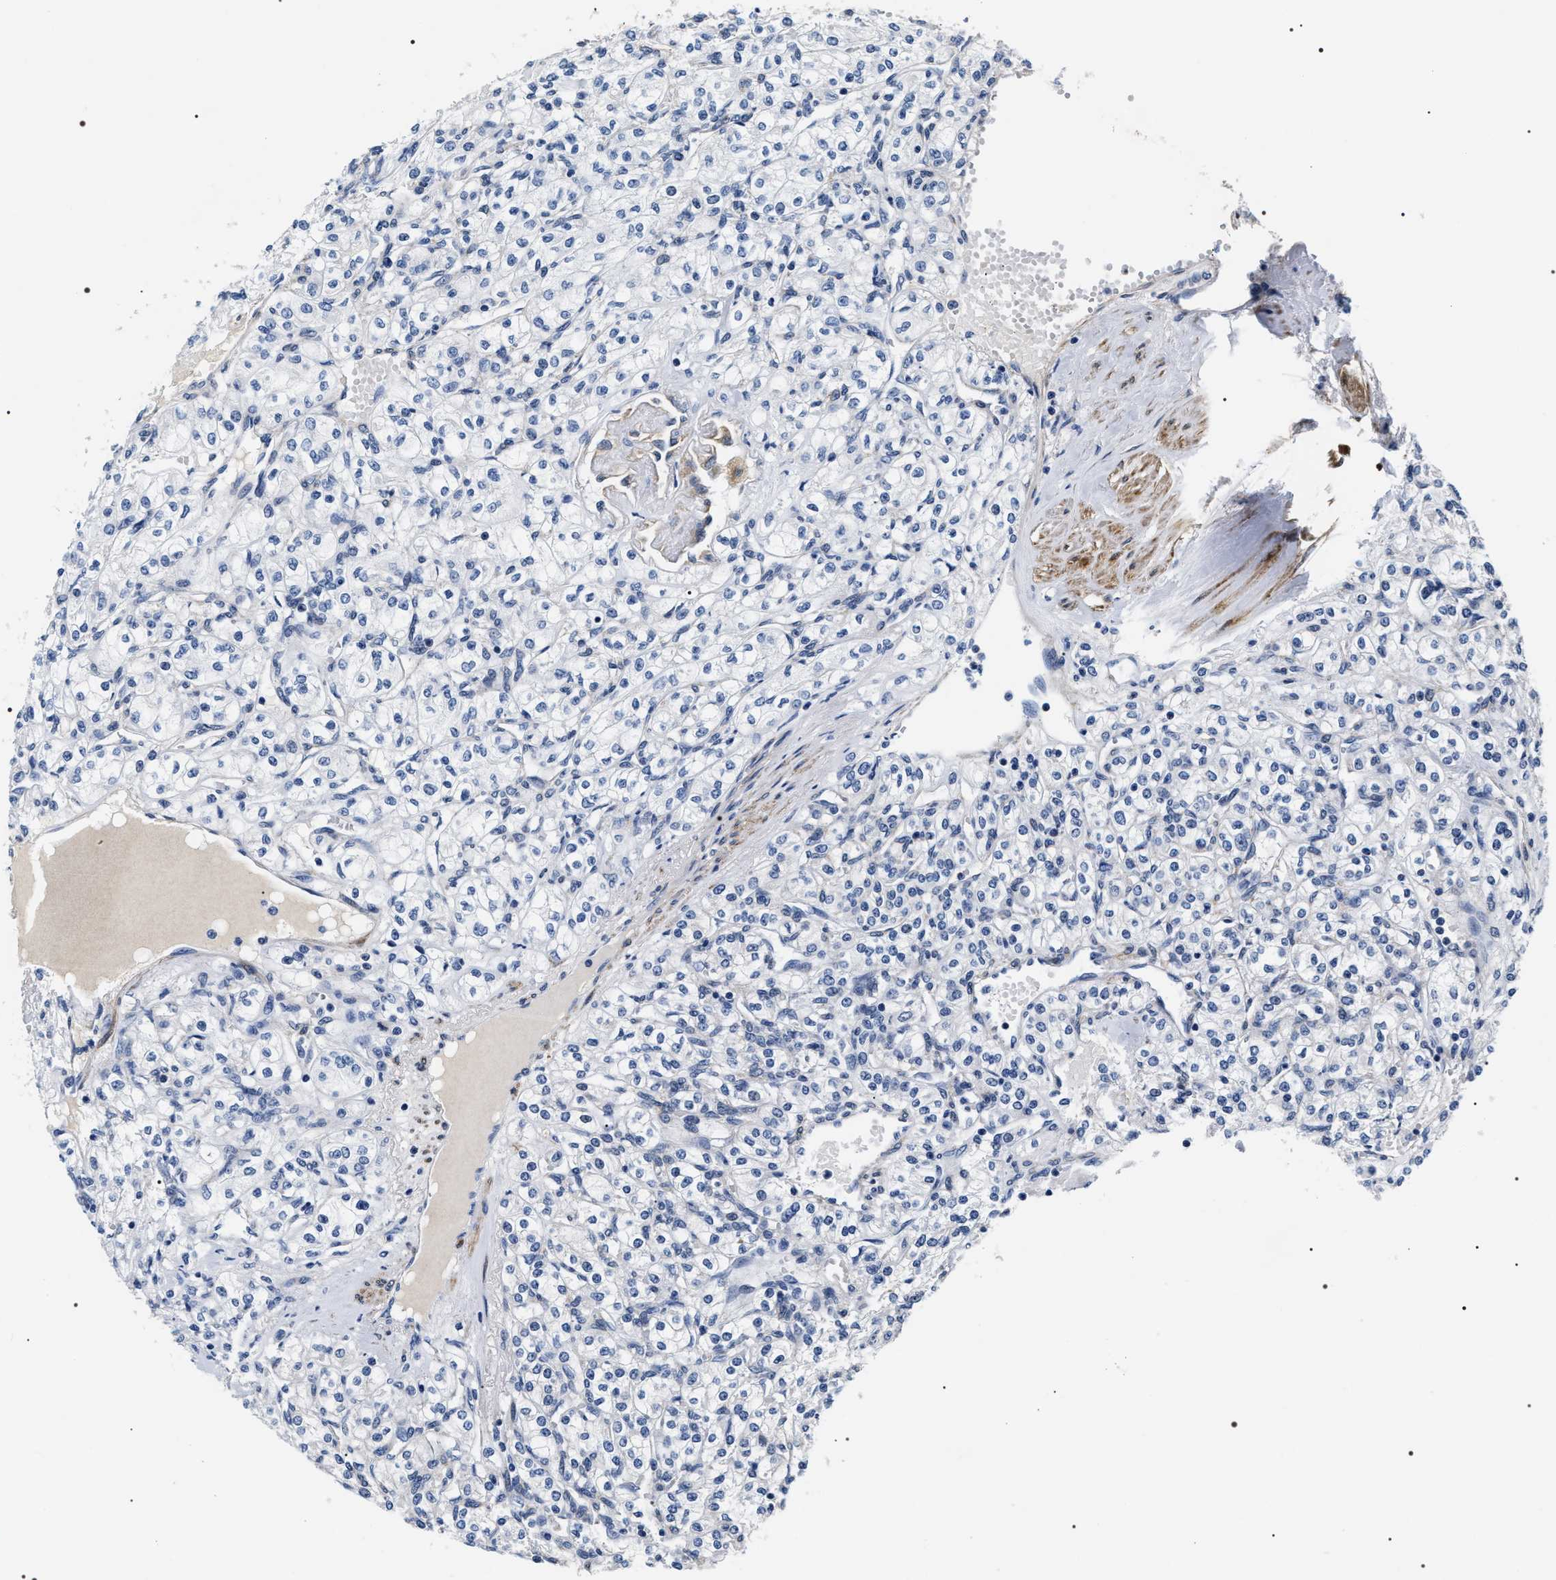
{"staining": {"intensity": "negative", "quantity": "none", "location": "none"}, "tissue": "renal cancer", "cell_type": "Tumor cells", "image_type": "cancer", "snomed": [{"axis": "morphology", "description": "Adenocarcinoma, NOS"}, {"axis": "topography", "description": "Kidney"}], "caption": "The histopathology image exhibits no significant expression in tumor cells of renal cancer (adenocarcinoma). Brightfield microscopy of immunohistochemistry (IHC) stained with DAB (3,3'-diaminobenzidine) (brown) and hematoxylin (blue), captured at high magnification.", "gene": "BAG2", "patient": {"sex": "male", "age": 77}}